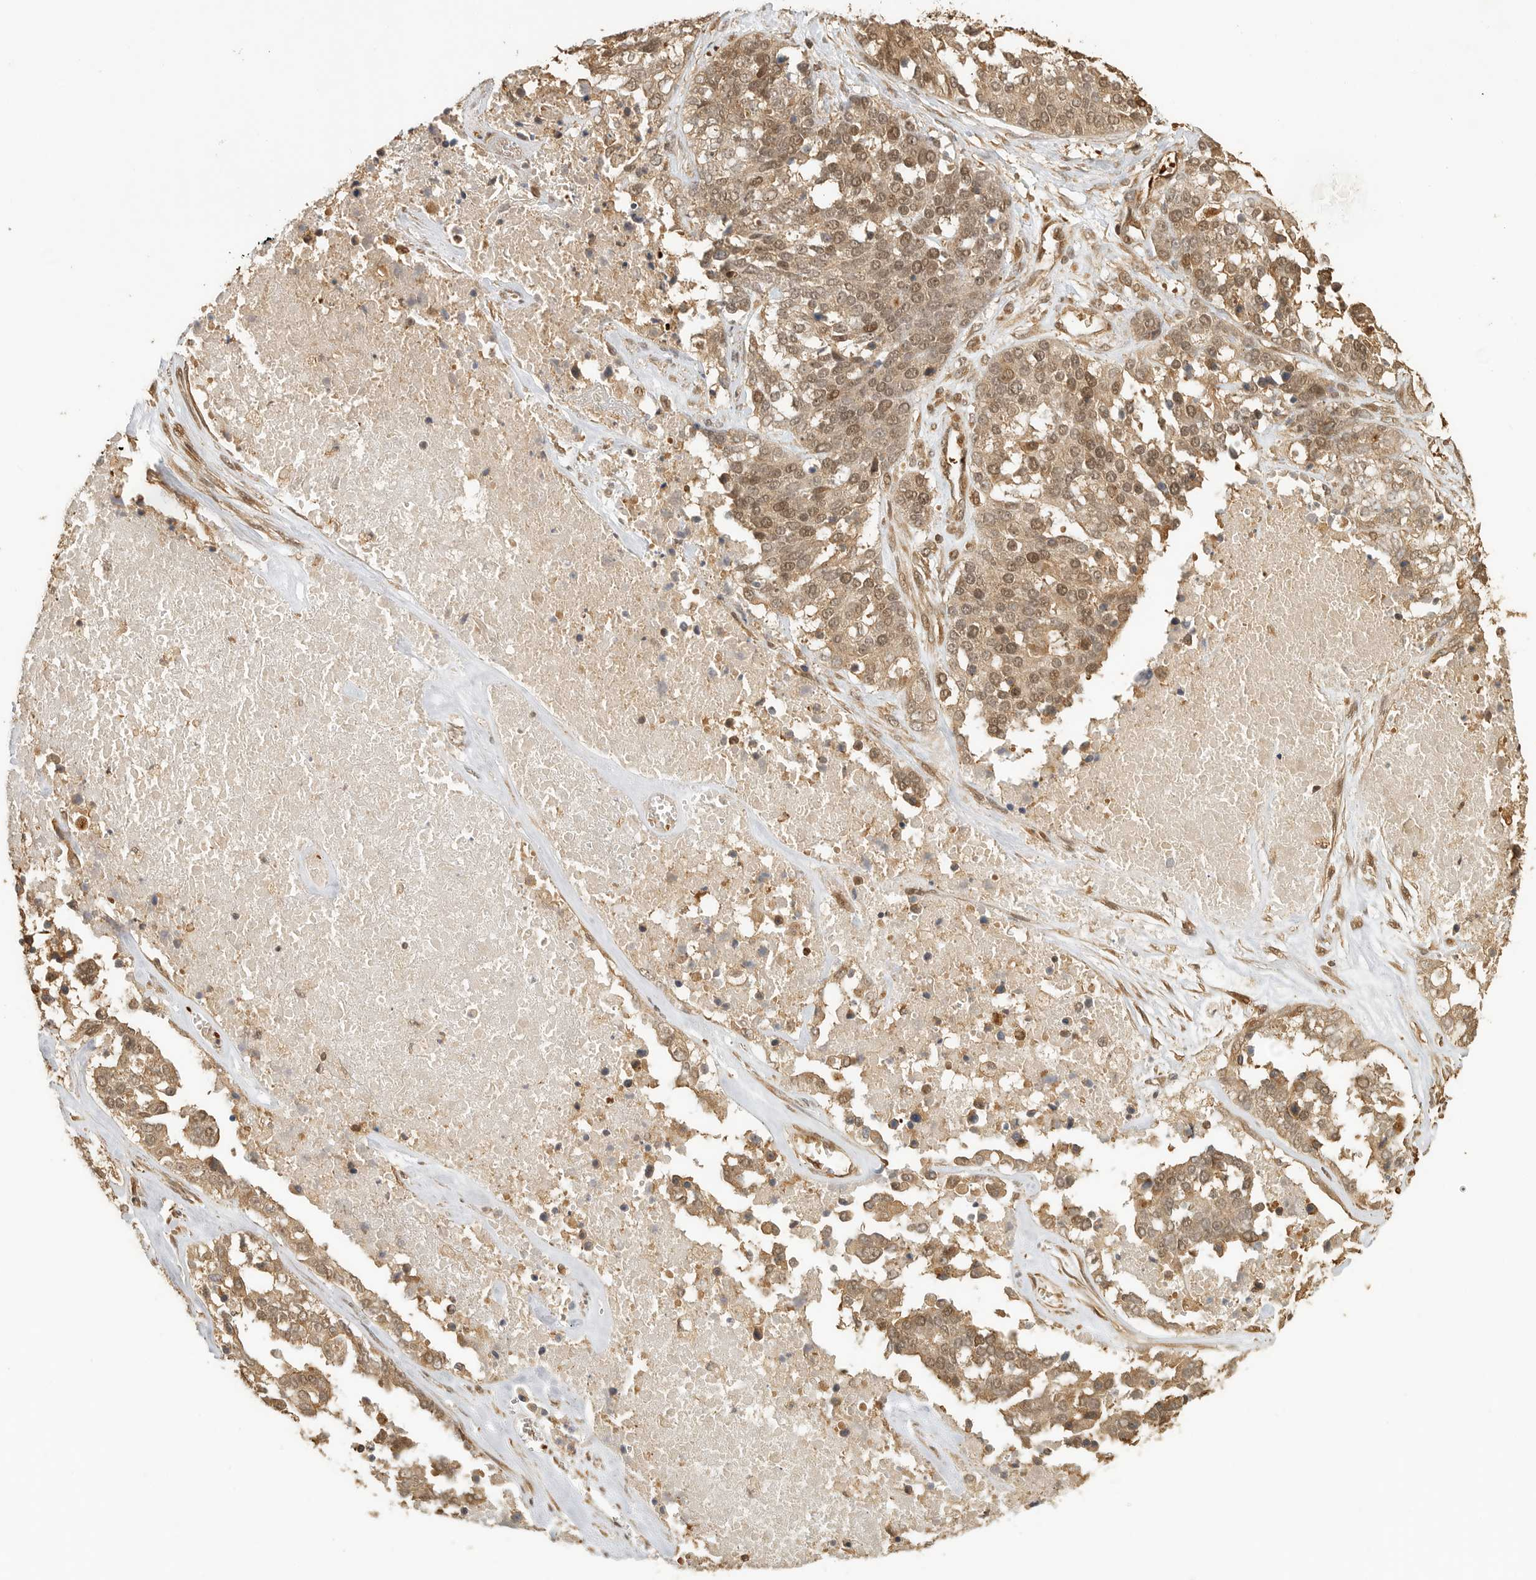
{"staining": {"intensity": "moderate", "quantity": ">75%", "location": "cytoplasmic/membranous,nuclear"}, "tissue": "ovarian cancer", "cell_type": "Tumor cells", "image_type": "cancer", "snomed": [{"axis": "morphology", "description": "Cystadenocarcinoma, serous, NOS"}, {"axis": "topography", "description": "Ovary"}], "caption": "An IHC image of neoplastic tissue is shown. Protein staining in brown highlights moderate cytoplasmic/membranous and nuclear positivity in ovarian serous cystadenocarcinoma within tumor cells.", "gene": "OTUD6B", "patient": {"sex": "female", "age": 44}}